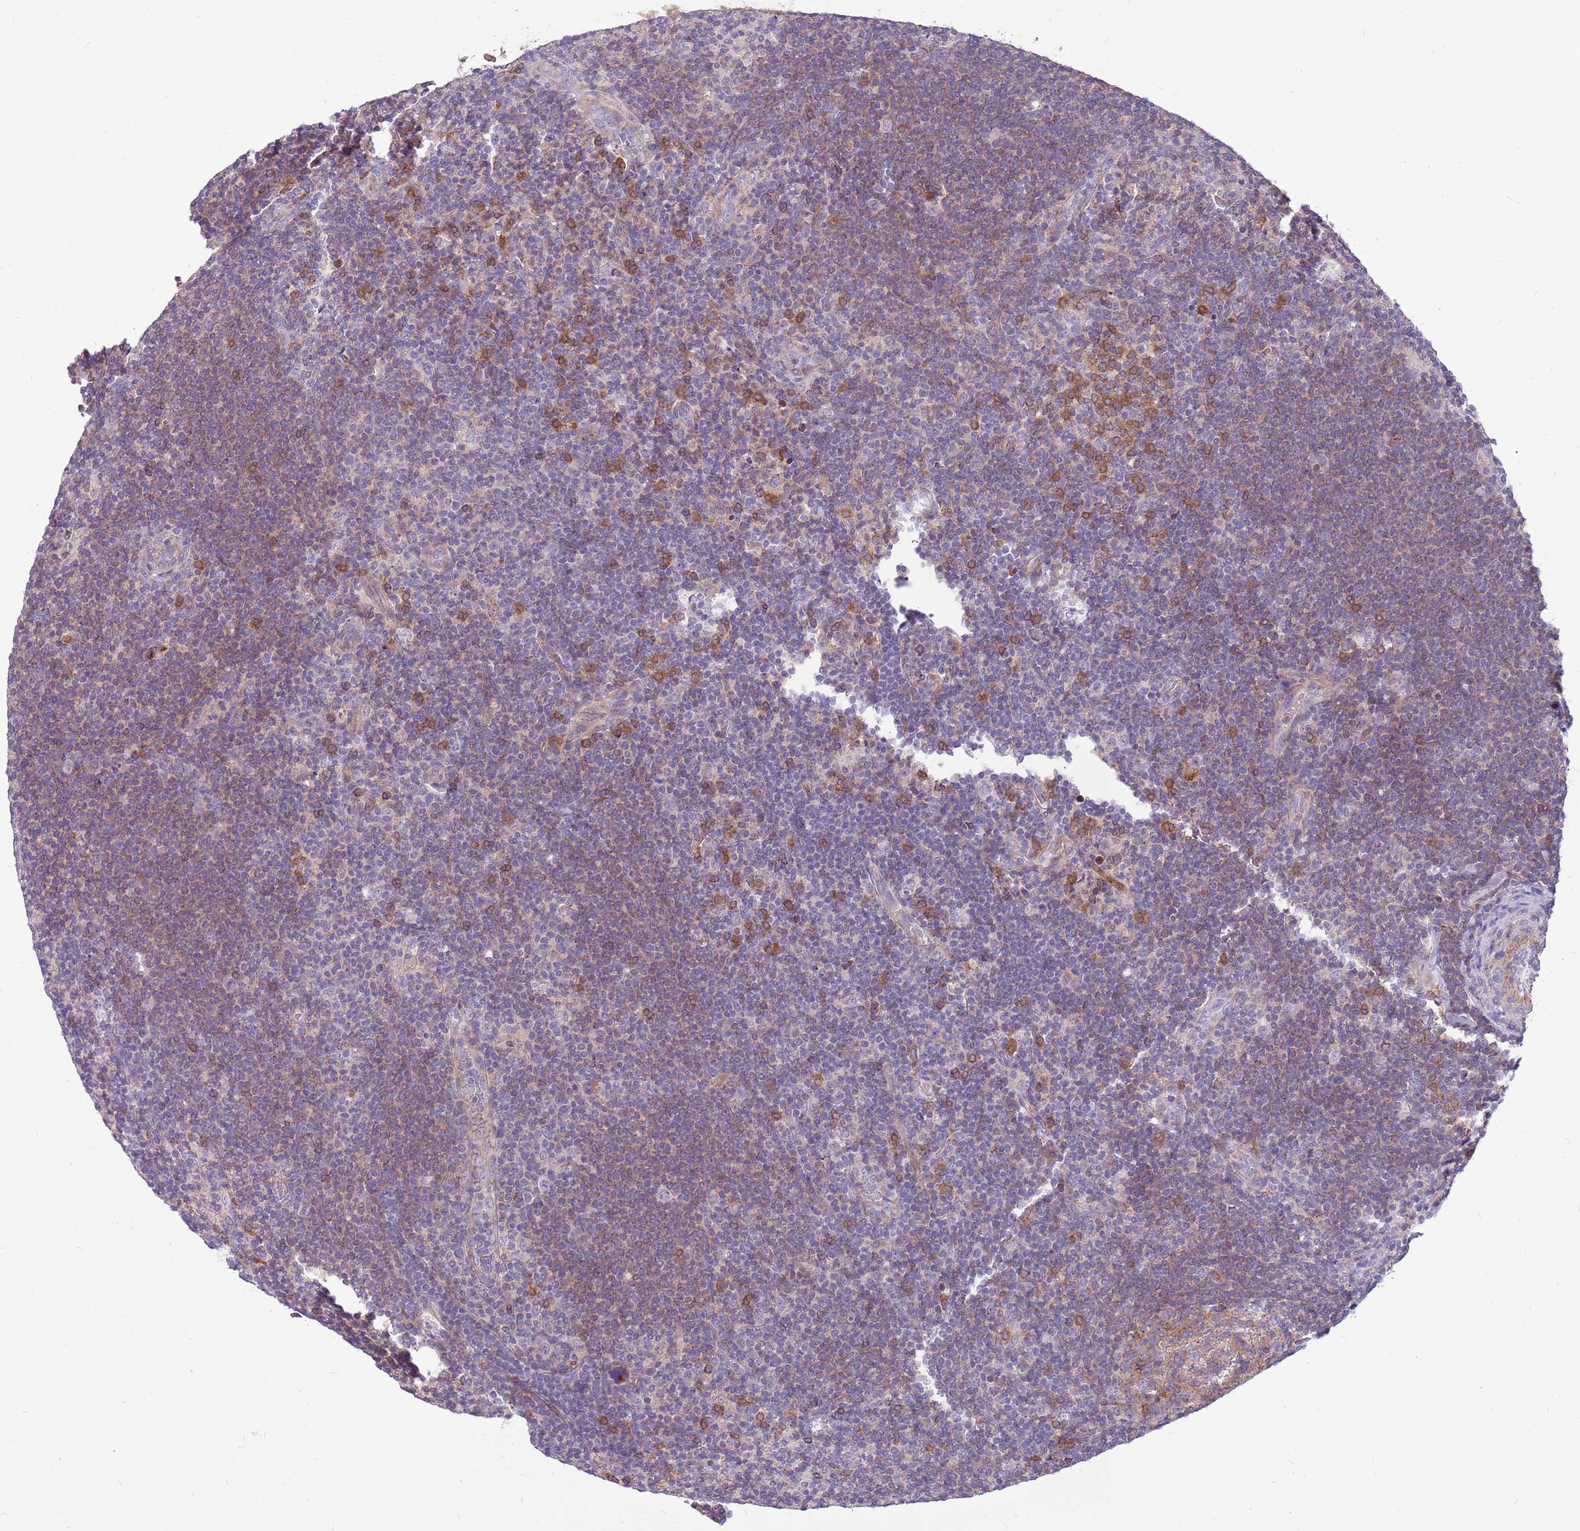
{"staining": {"intensity": "negative", "quantity": "none", "location": "none"}, "tissue": "lymphoma", "cell_type": "Tumor cells", "image_type": "cancer", "snomed": [{"axis": "morphology", "description": "Hodgkin's disease, NOS"}, {"axis": "topography", "description": "Lymph node"}], "caption": "DAB (3,3'-diaminobenzidine) immunohistochemical staining of human lymphoma reveals no significant expression in tumor cells.", "gene": "WDR90", "patient": {"sex": "female", "age": 57}}